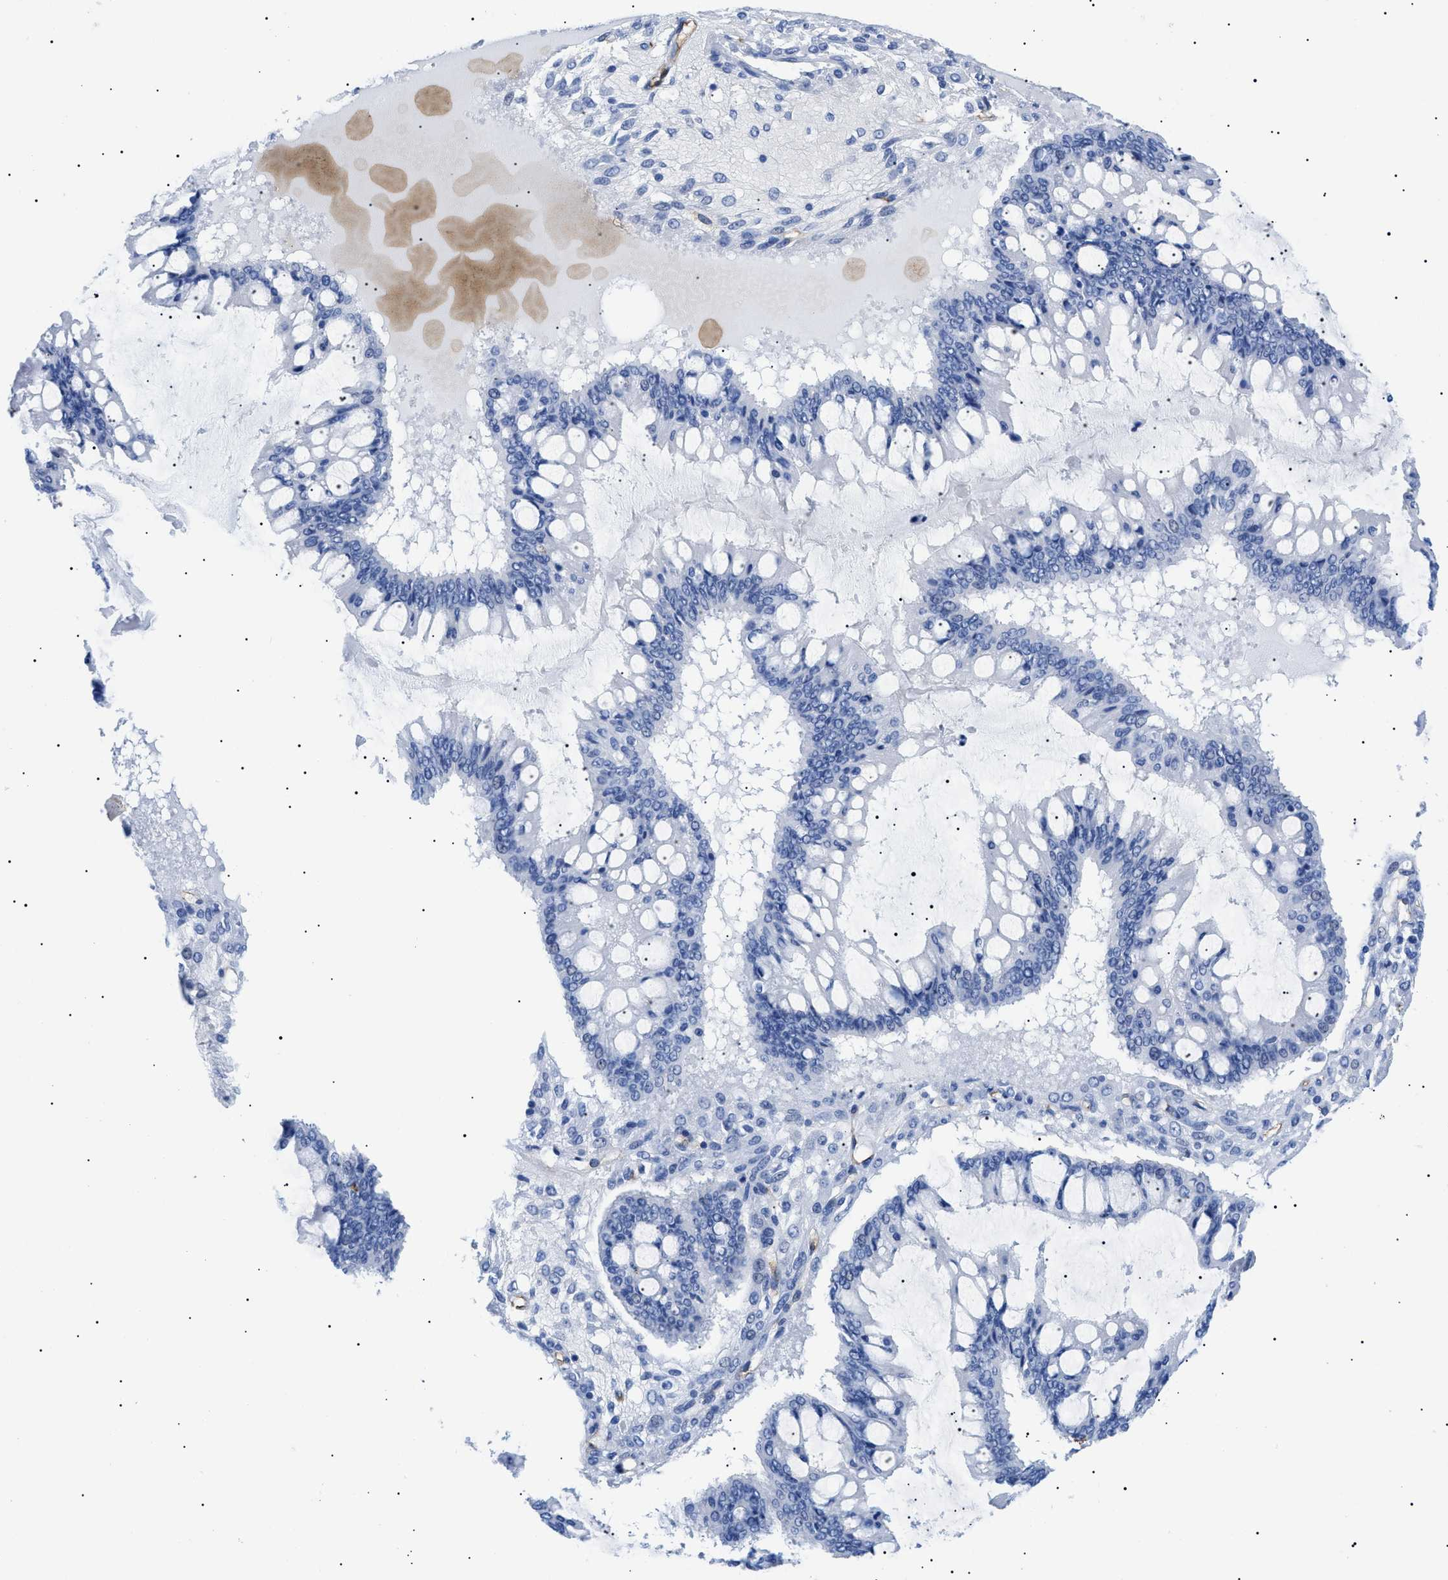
{"staining": {"intensity": "negative", "quantity": "none", "location": "none"}, "tissue": "ovarian cancer", "cell_type": "Tumor cells", "image_type": "cancer", "snomed": [{"axis": "morphology", "description": "Cystadenocarcinoma, mucinous, NOS"}, {"axis": "topography", "description": "Ovary"}], "caption": "High power microscopy image of an immunohistochemistry (IHC) image of mucinous cystadenocarcinoma (ovarian), revealing no significant positivity in tumor cells. (DAB IHC with hematoxylin counter stain).", "gene": "PODXL", "patient": {"sex": "female", "age": 73}}